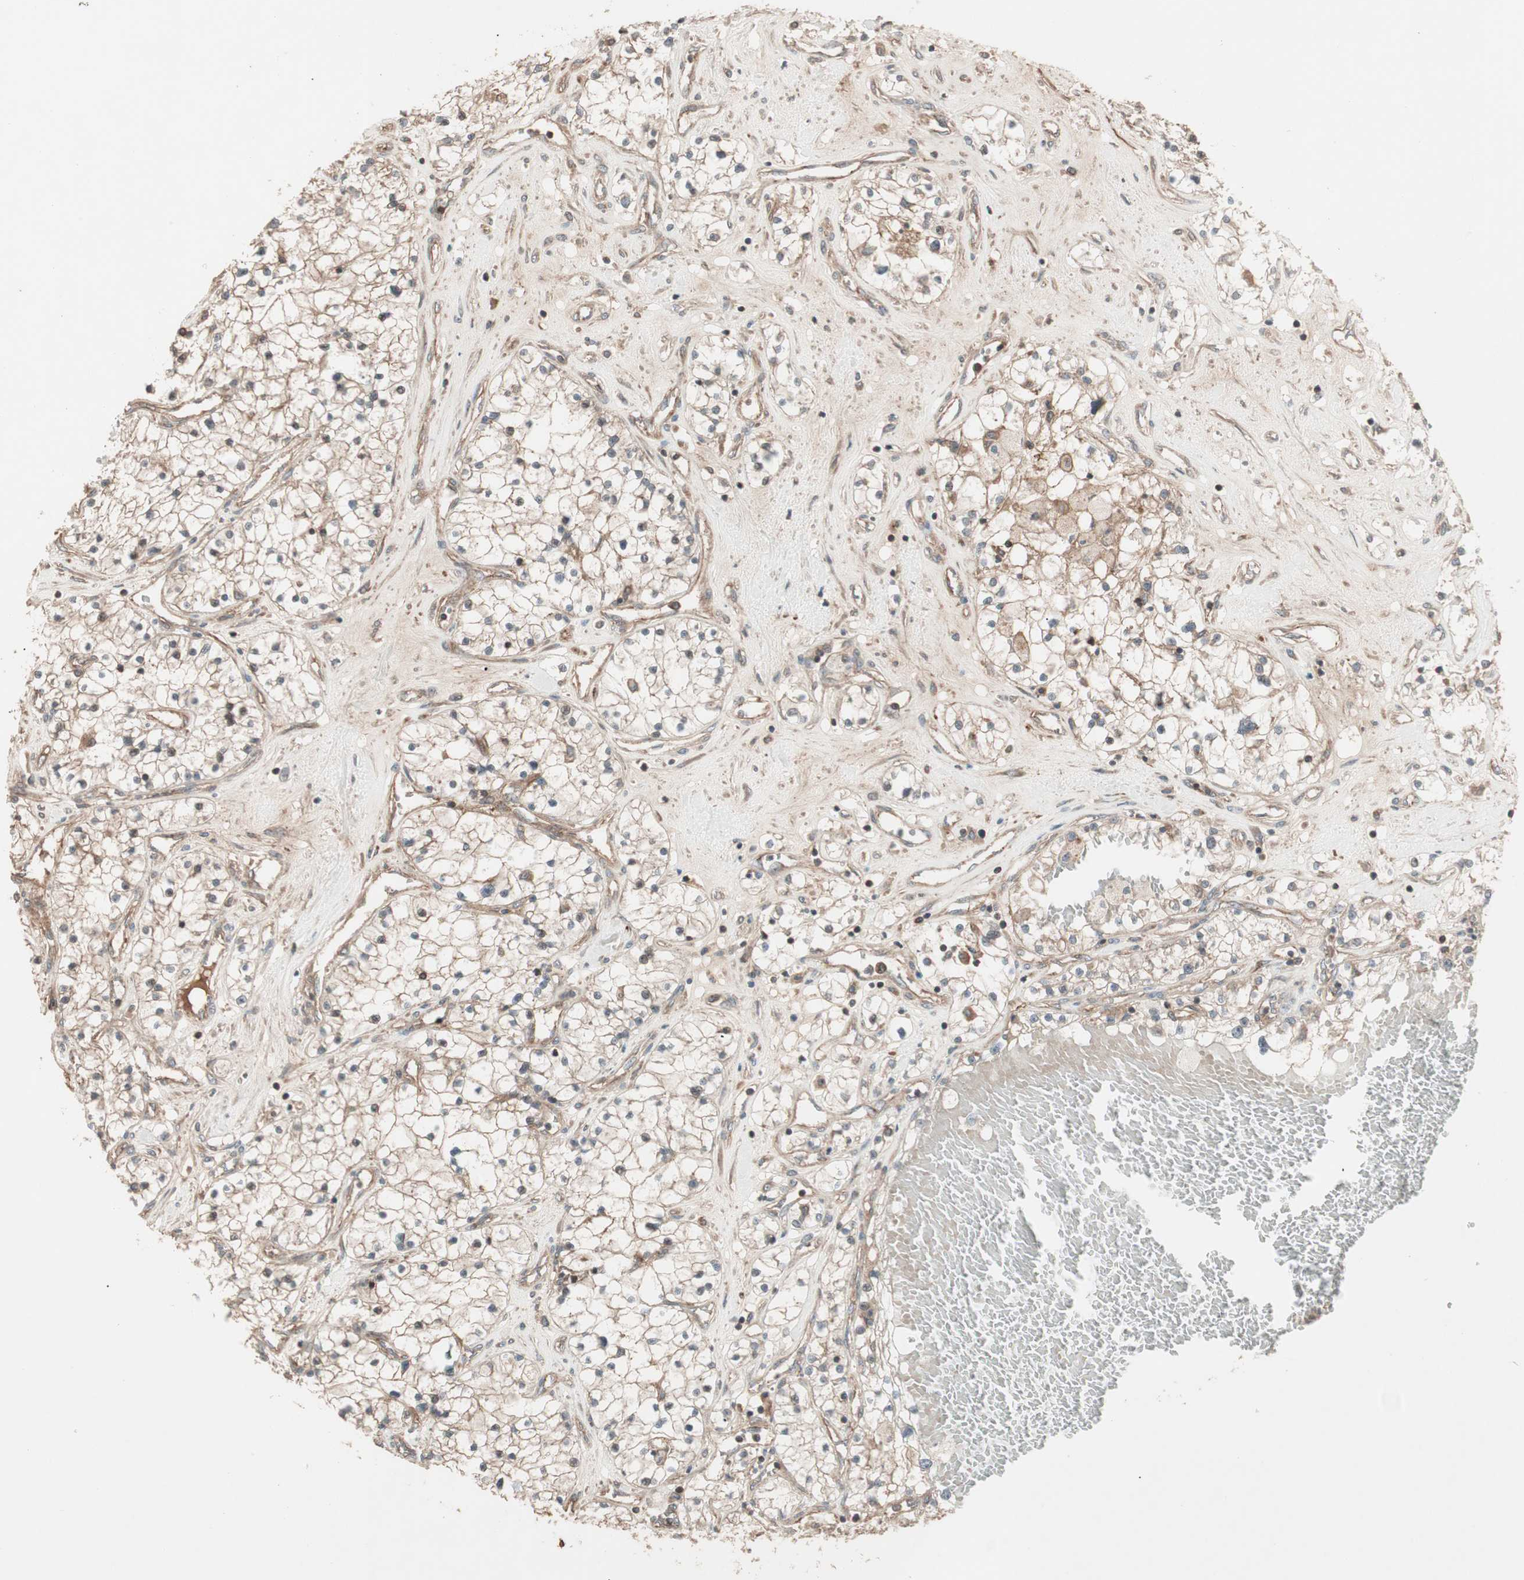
{"staining": {"intensity": "weak", "quantity": "25%-75%", "location": "cytoplasmic/membranous"}, "tissue": "renal cancer", "cell_type": "Tumor cells", "image_type": "cancer", "snomed": [{"axis": "morphology", "description": "Adenocarcinoma, NOS"}, {"axis": "topography", "description": "Kidney"}], "caption": "A low amount of weak cytoplasmic/membranous expression is present in about 25%-75% of tumor cells in renal cancer tissue. The staining was performed using DAB to visualize the protein expression in brown, while the nuclei were stained in blue with hematoxylin (Magnification: 20x).", "gene": "TFPI", "patient": {"sex": "male", "age": 68}}